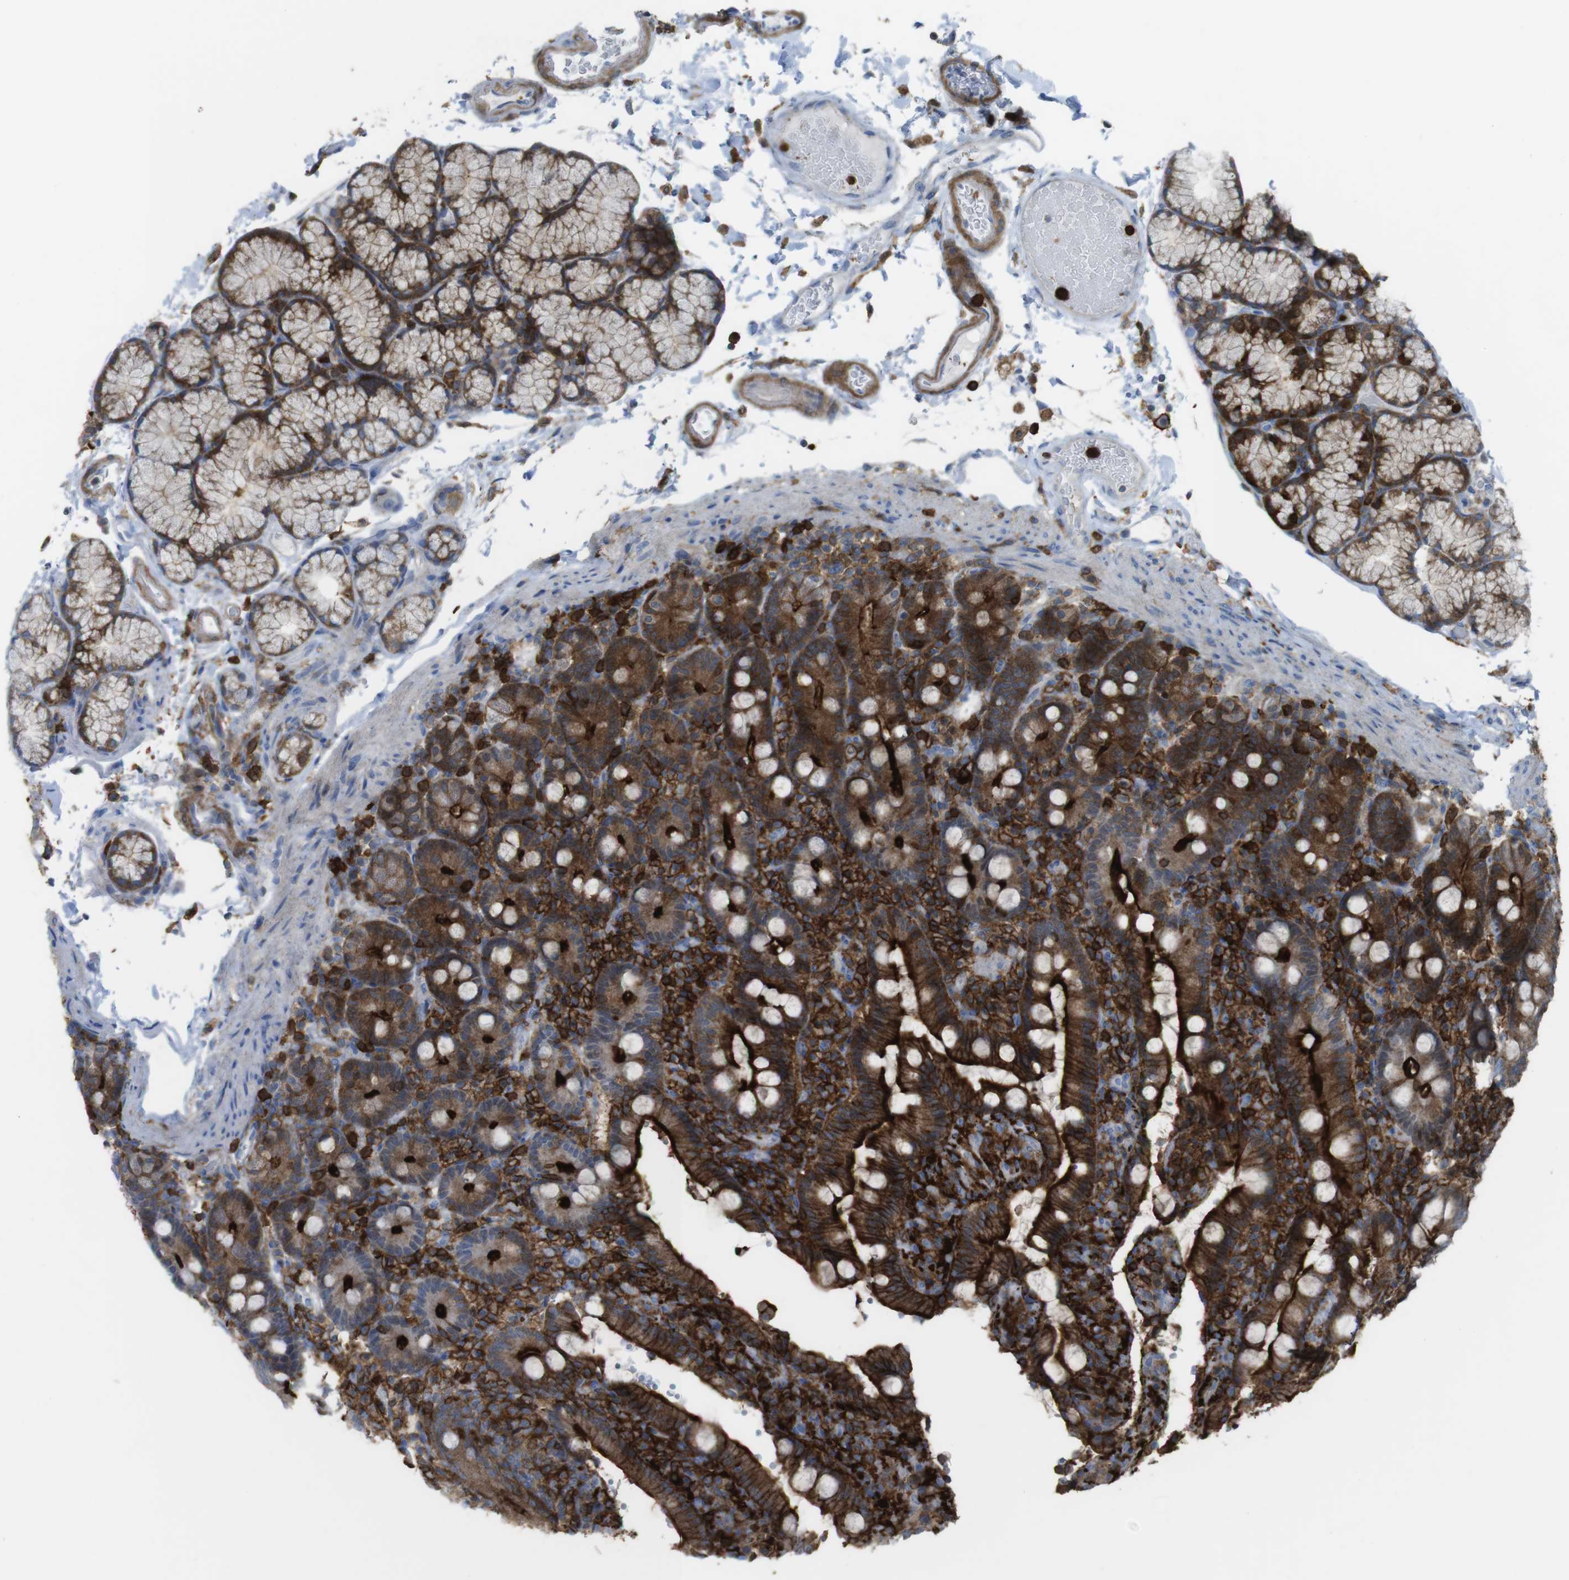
{"staining": {"intensity": "strong", "quantity": ">75%", "location": "cytoplasmic/membranous"}, "tissue": "duodenum", "cell_type": "Glandular cells", "image_type": "normal", "snomed": [{"axis": "morphology", "description": "Normal tissue, NOS"}, {"axis": "topography", "description": "Small intestine, NOS"}], "caption": "The histopathology image reveals staining of unremarkable duodenum, revealing strong cytoplasmic/membranous protein expression (brown color) within glandular cells.", "gene": "PRKCD", "patient": {"sex": "female", "age": 71}}